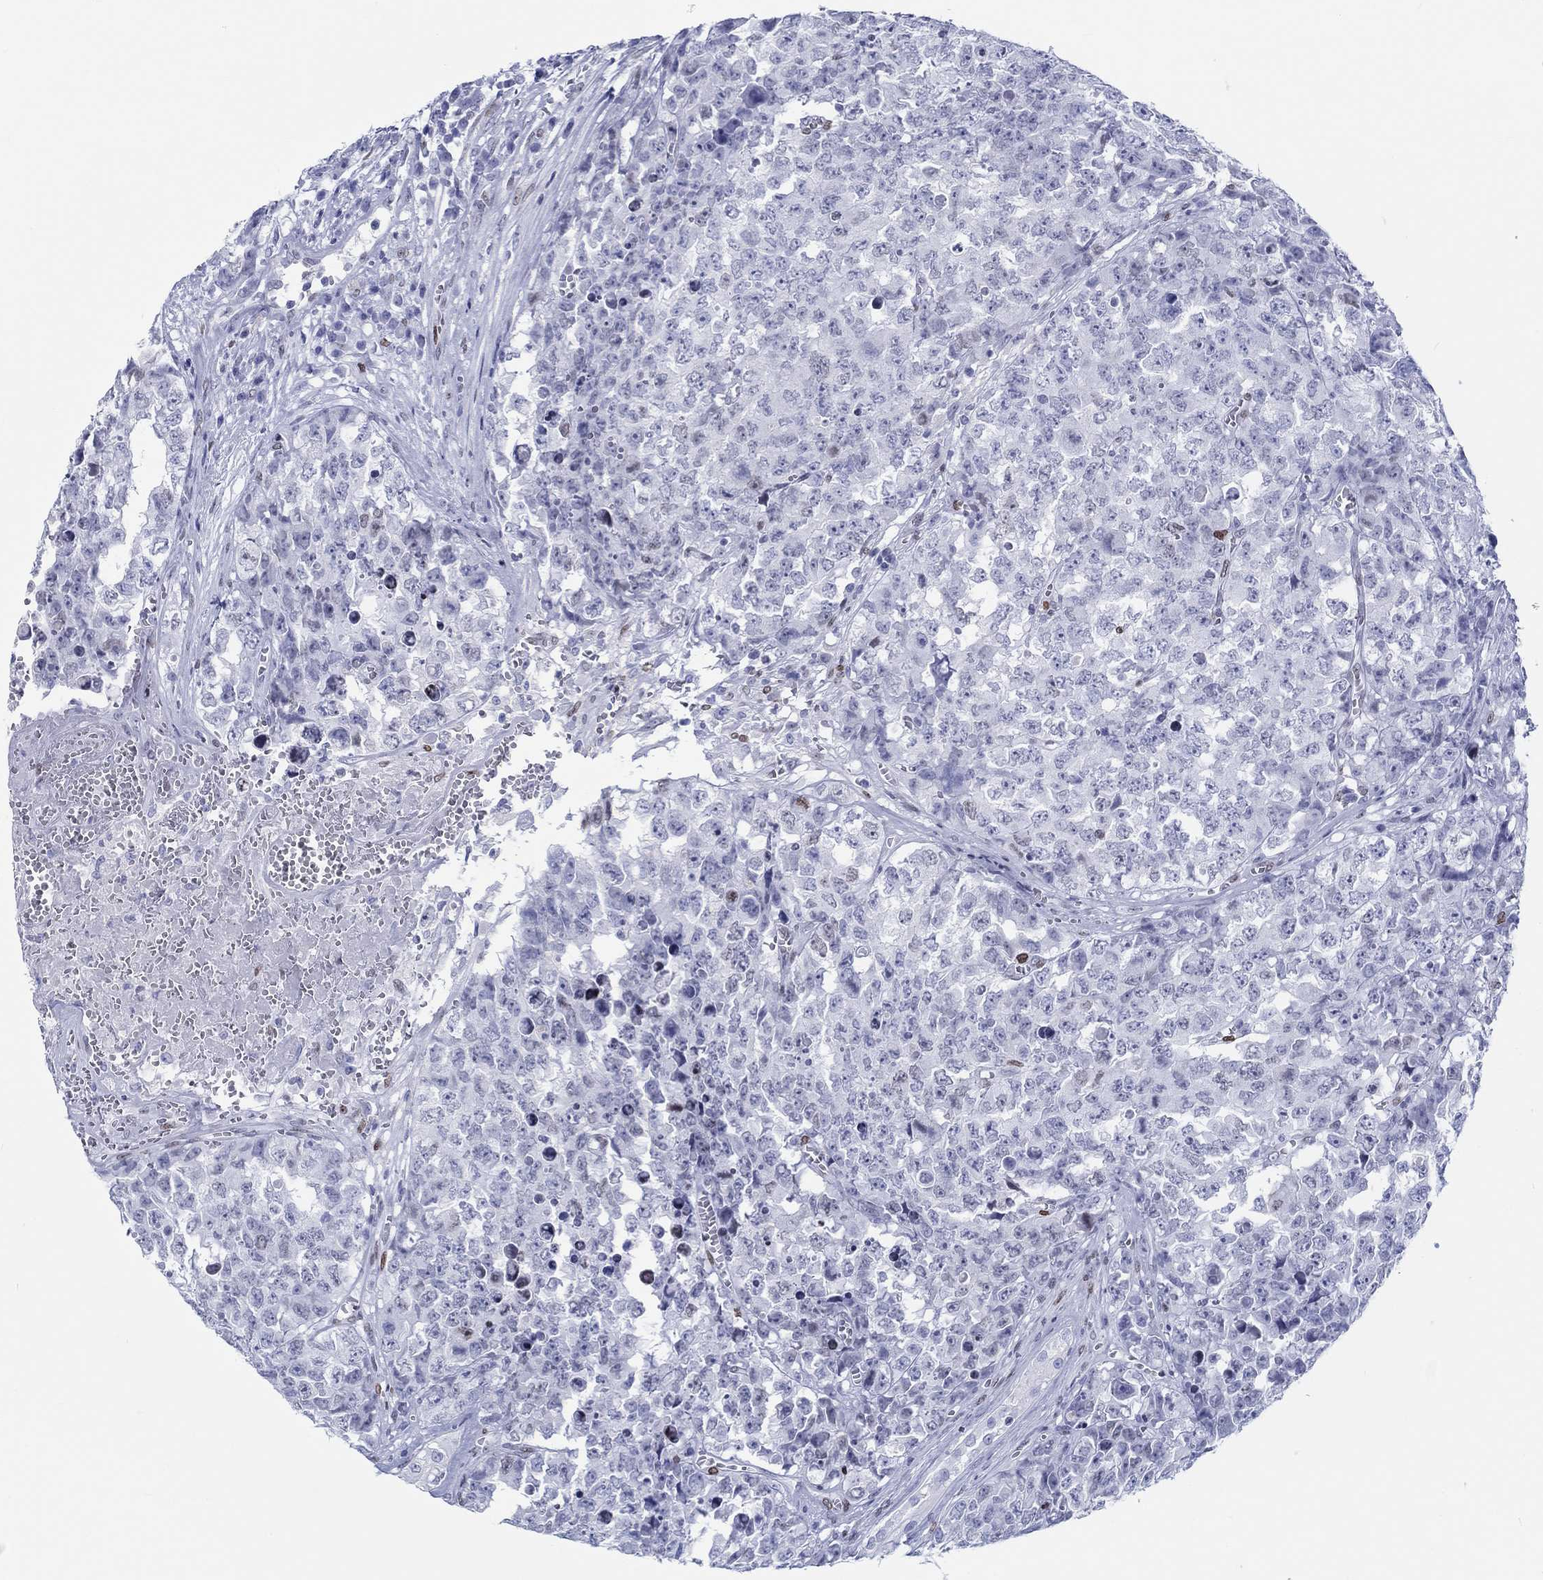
{"staining": {"intensity": "weak", "quantity": "<25%", "location": "nuclear"}, "tissue": "testis cancer", "cell_type": "Tumor cells", "image_type": "cancer", "snomed": [{"axis": "morphology", "description": "Carcinoma, Embryonal, NOS"}, {"axis": "topography", "description": "Testis"}], "caption": "Micrograph shows no significant protein positivity in tumor cells of embryonal carcinoma (testis).", "gene": "H1-1", "patient": {"sex": "male", "age": 23}}